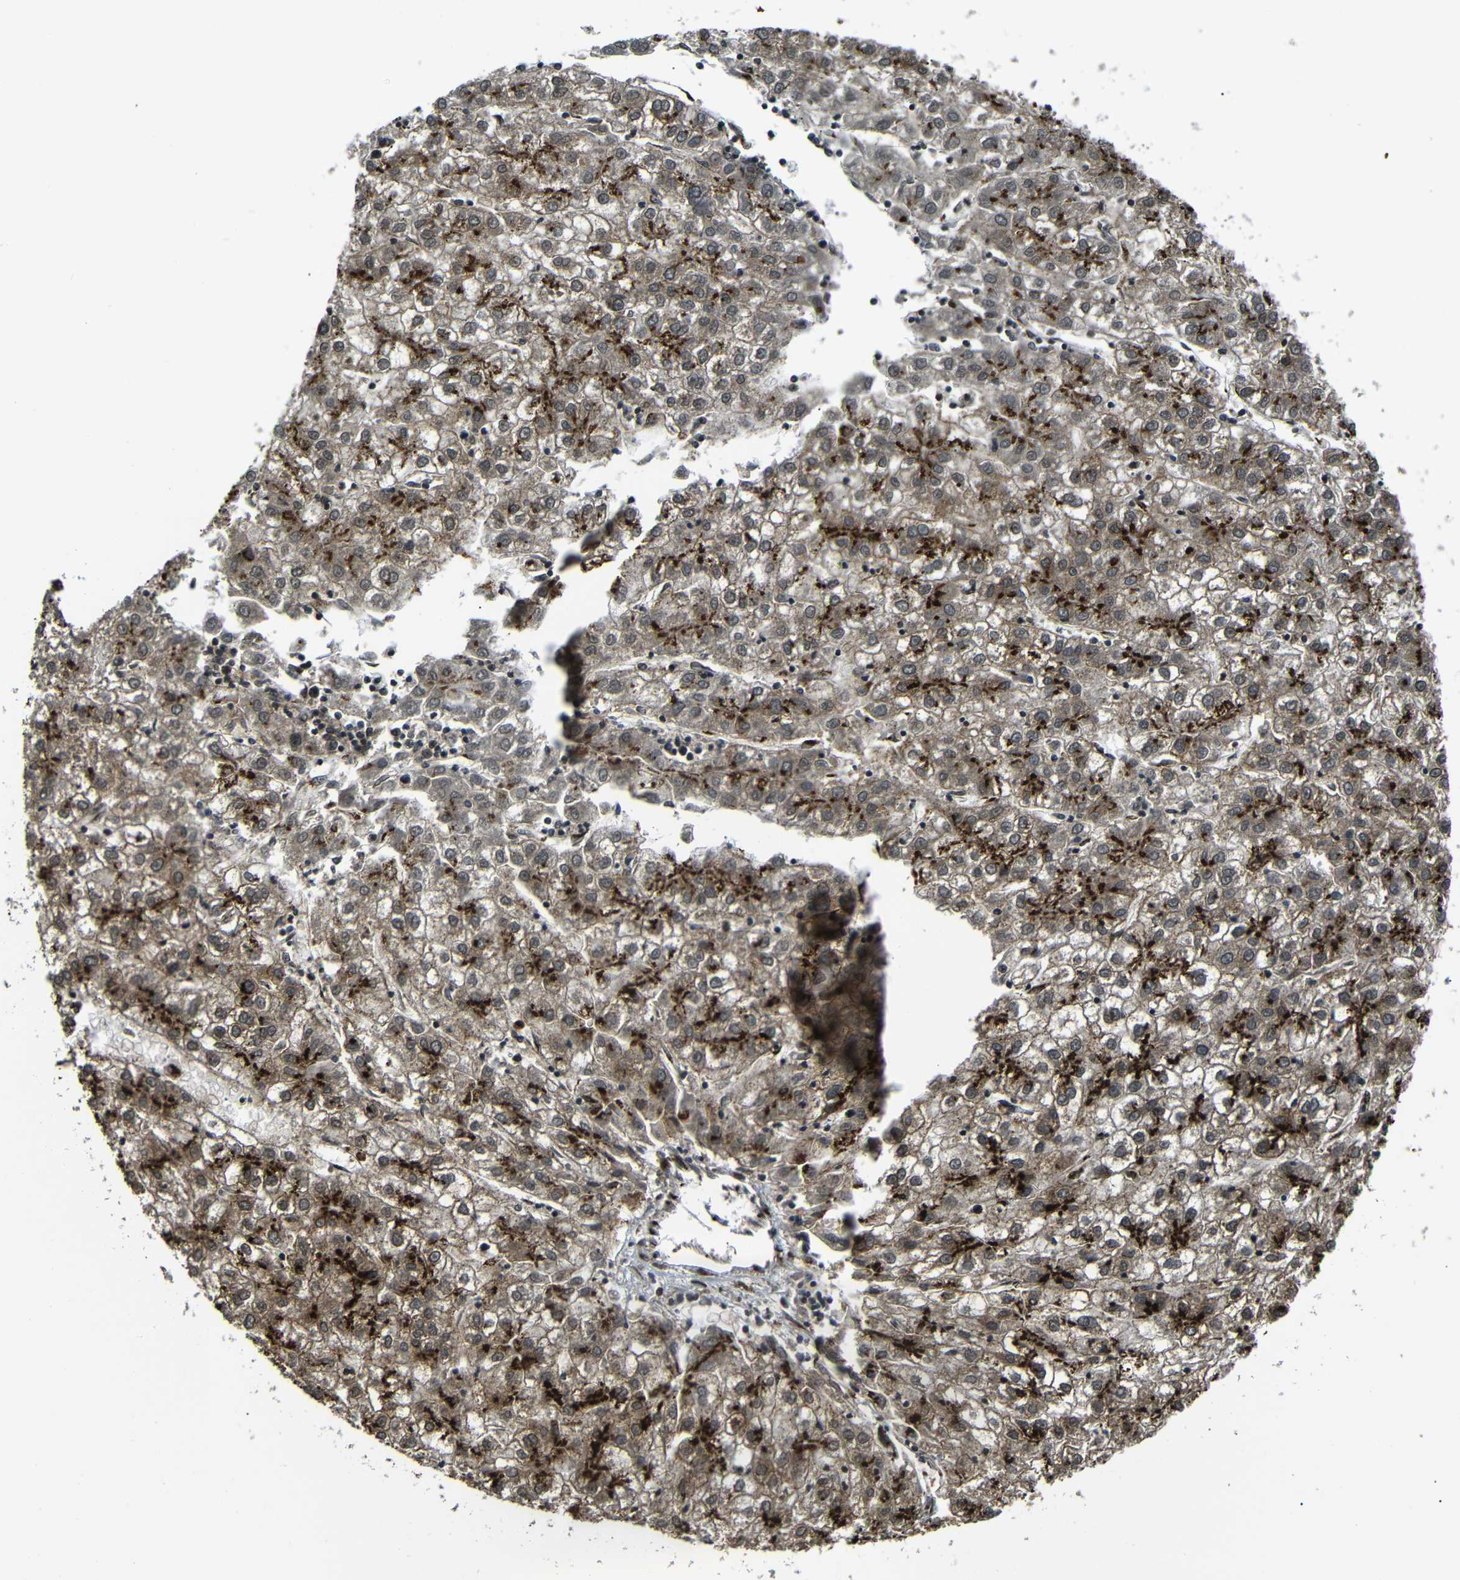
{"staining": {"intensity": "strong", "quantity": ">75%", "location": "cytoplasmic/membranous"}, "tissue": "liver cancer", "cell_type": "Tumor cells", "image_type": "cancer", "snomed": [{"axis": "morphology", "description": "Carcinoma, Hepatocellular, NOS"}, {"axis": "topography", "description": "Liver"}], "caption": "DAB immunohistochemical staining of hepatocellular carcinoma (liver) displays strong cytoplasmic/membranous protein staining in approximately >75% of tumor cells.", "gene": "TGOLN2", "patient": {"sex": "male", "age": 72}}